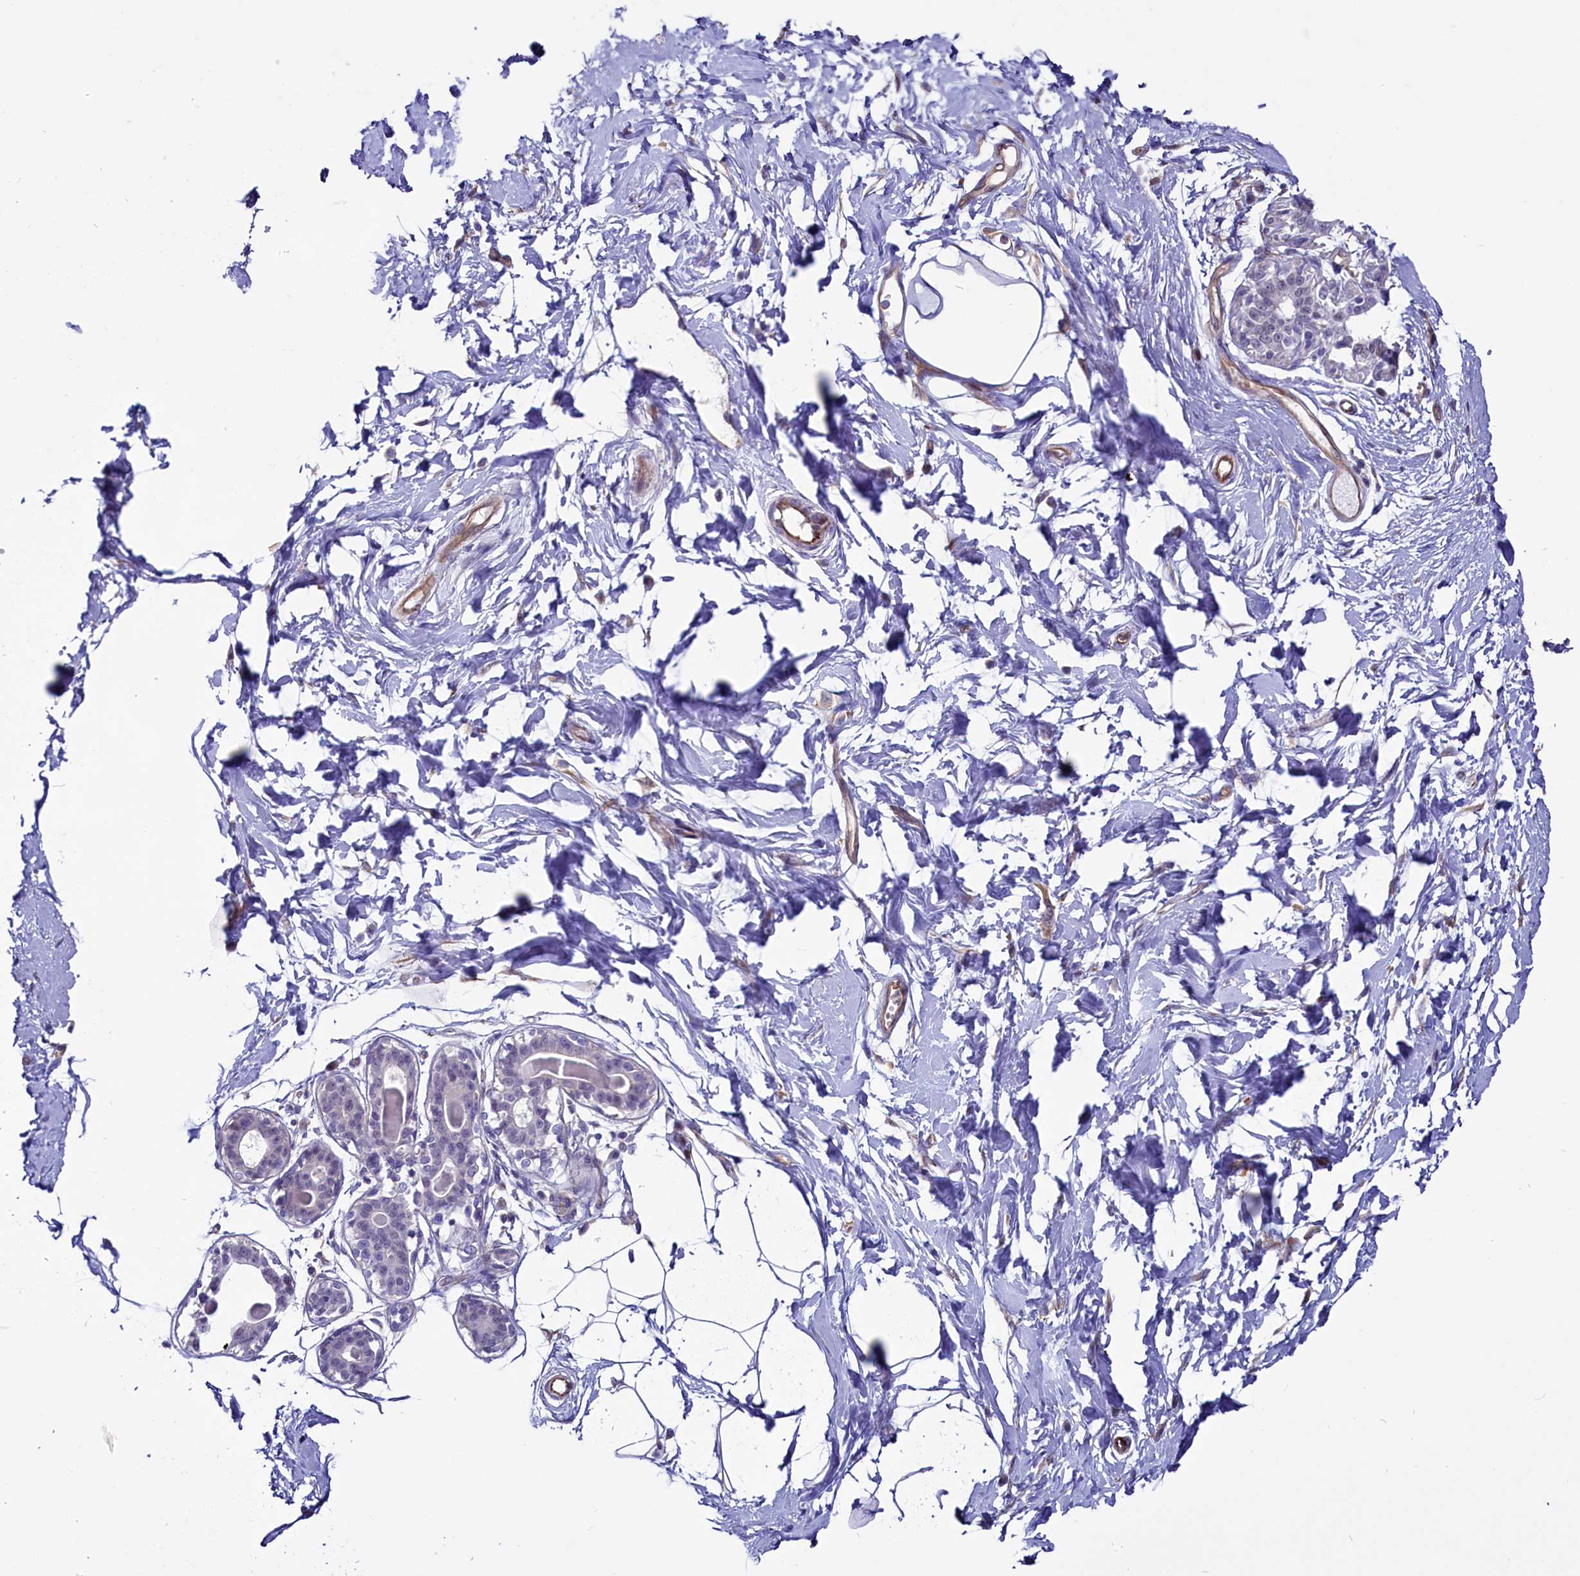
{"staining": {"intensity": "negative", "quantity": "none", "location": "none"}, "tissue": "breast", "cell_type": "Adipocytes", "image_type": "normal", "snomed": [{"axis": "morphology", "description": "Normal tissue, NOS"}, {"axis": "topography", "description": "Breast"}], "caption": "This is an immunohistochemistry micrograph of normal human breast. There is no staining in adipocytes.", "gene": "PDILT", "patient": {"sex": "female", "age": 45}}